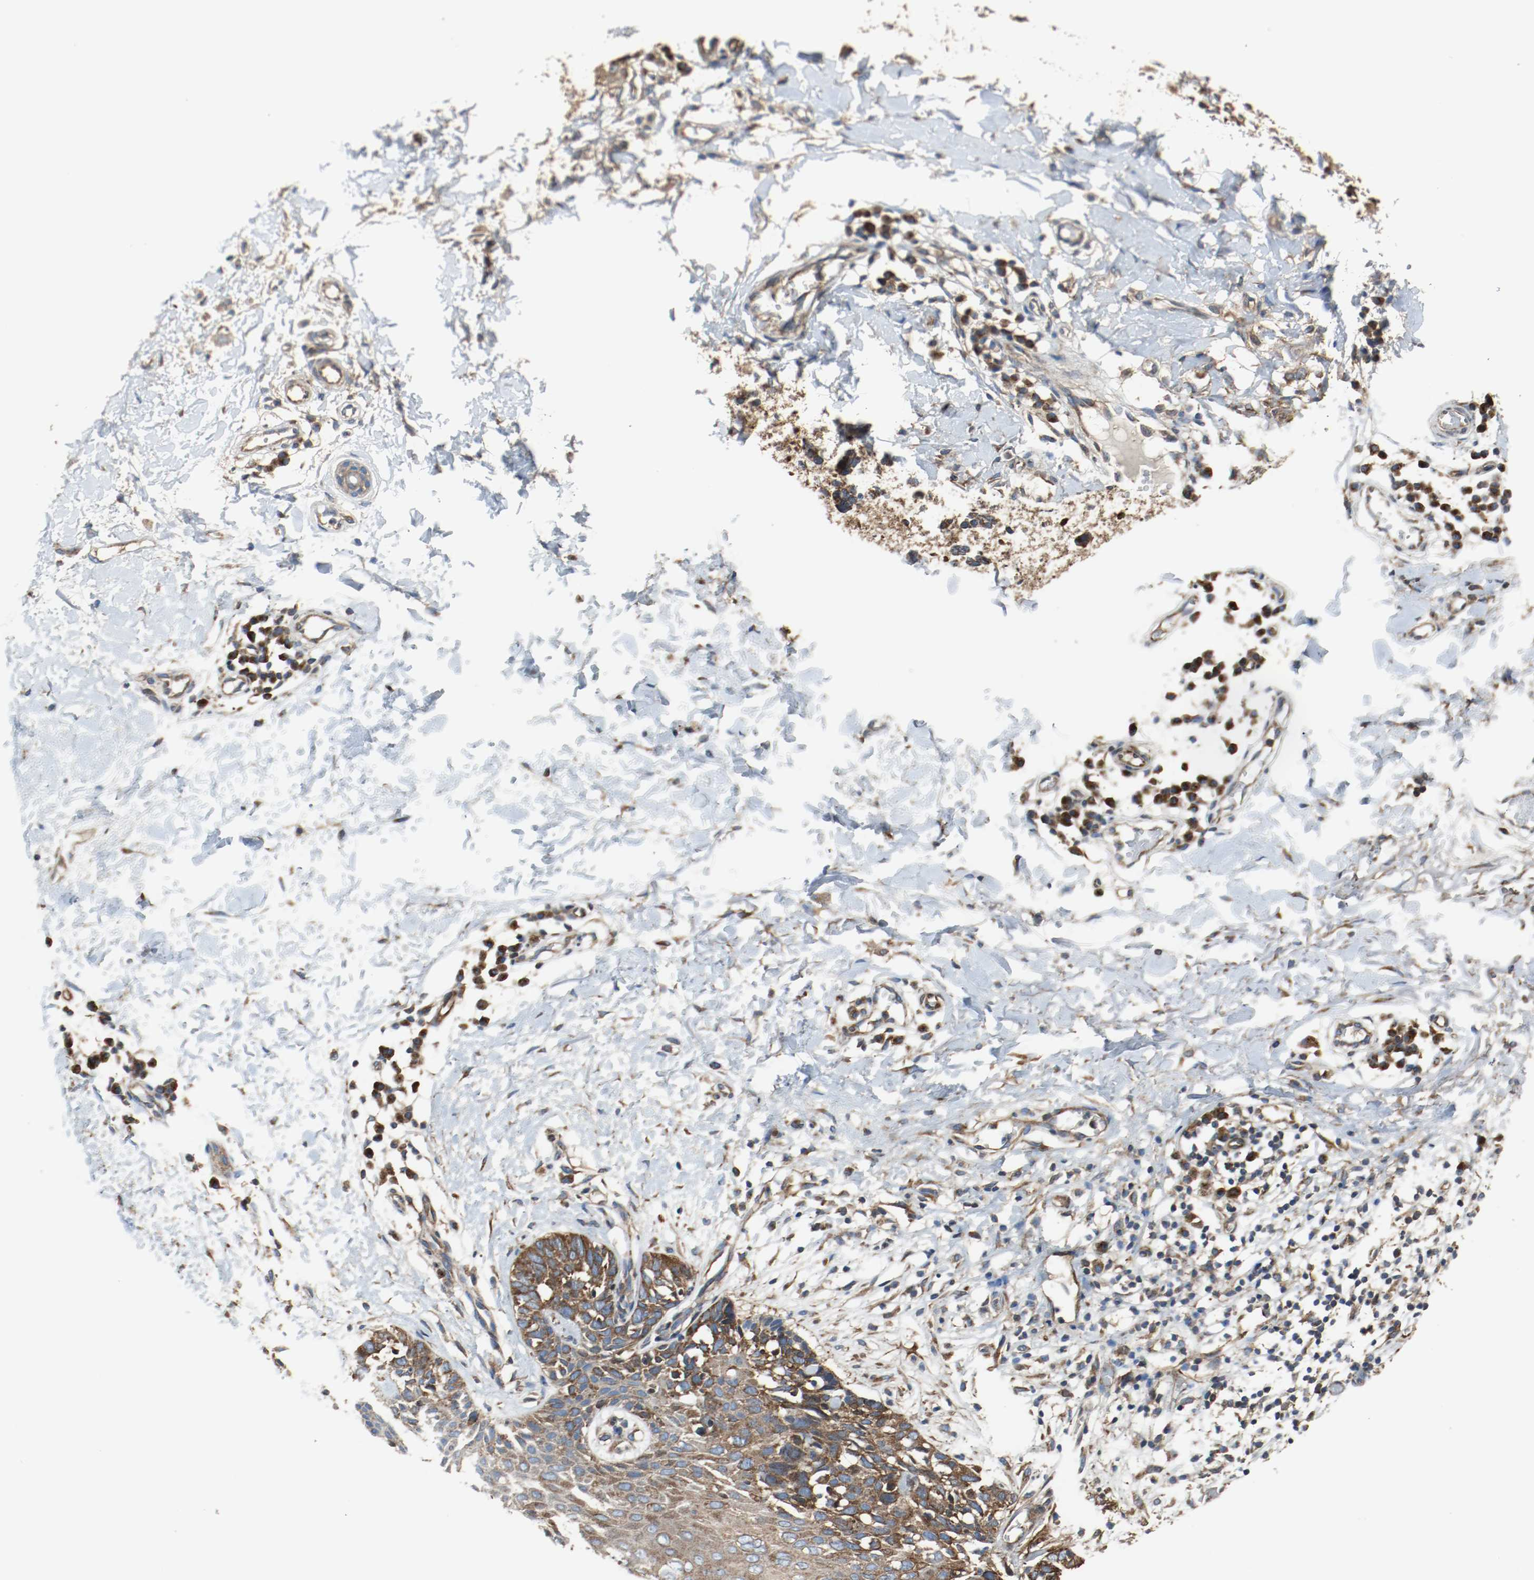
{"staining": {"intensity": "moderate", "quantity": ">75%", "location": "cytoplasmic/membranous"}, "tissue": "skin cancer", "cell_type": "Tumor cells", "image_type": "cancer", "snomed": [{"axis": "morphology", "description": "Normal tissue, NOS"}, {"axis": "morphology", "description": "Basal cell carcinoma"}, {"axis": "topography", "description": "Skin"}], "caption": "Human basal cell carcinoma (skin) stained with a protein marker shows moderate staining in tumor cells.", "gene": "TUBA3D", "patient": {"sex": "male", "age": 77}}